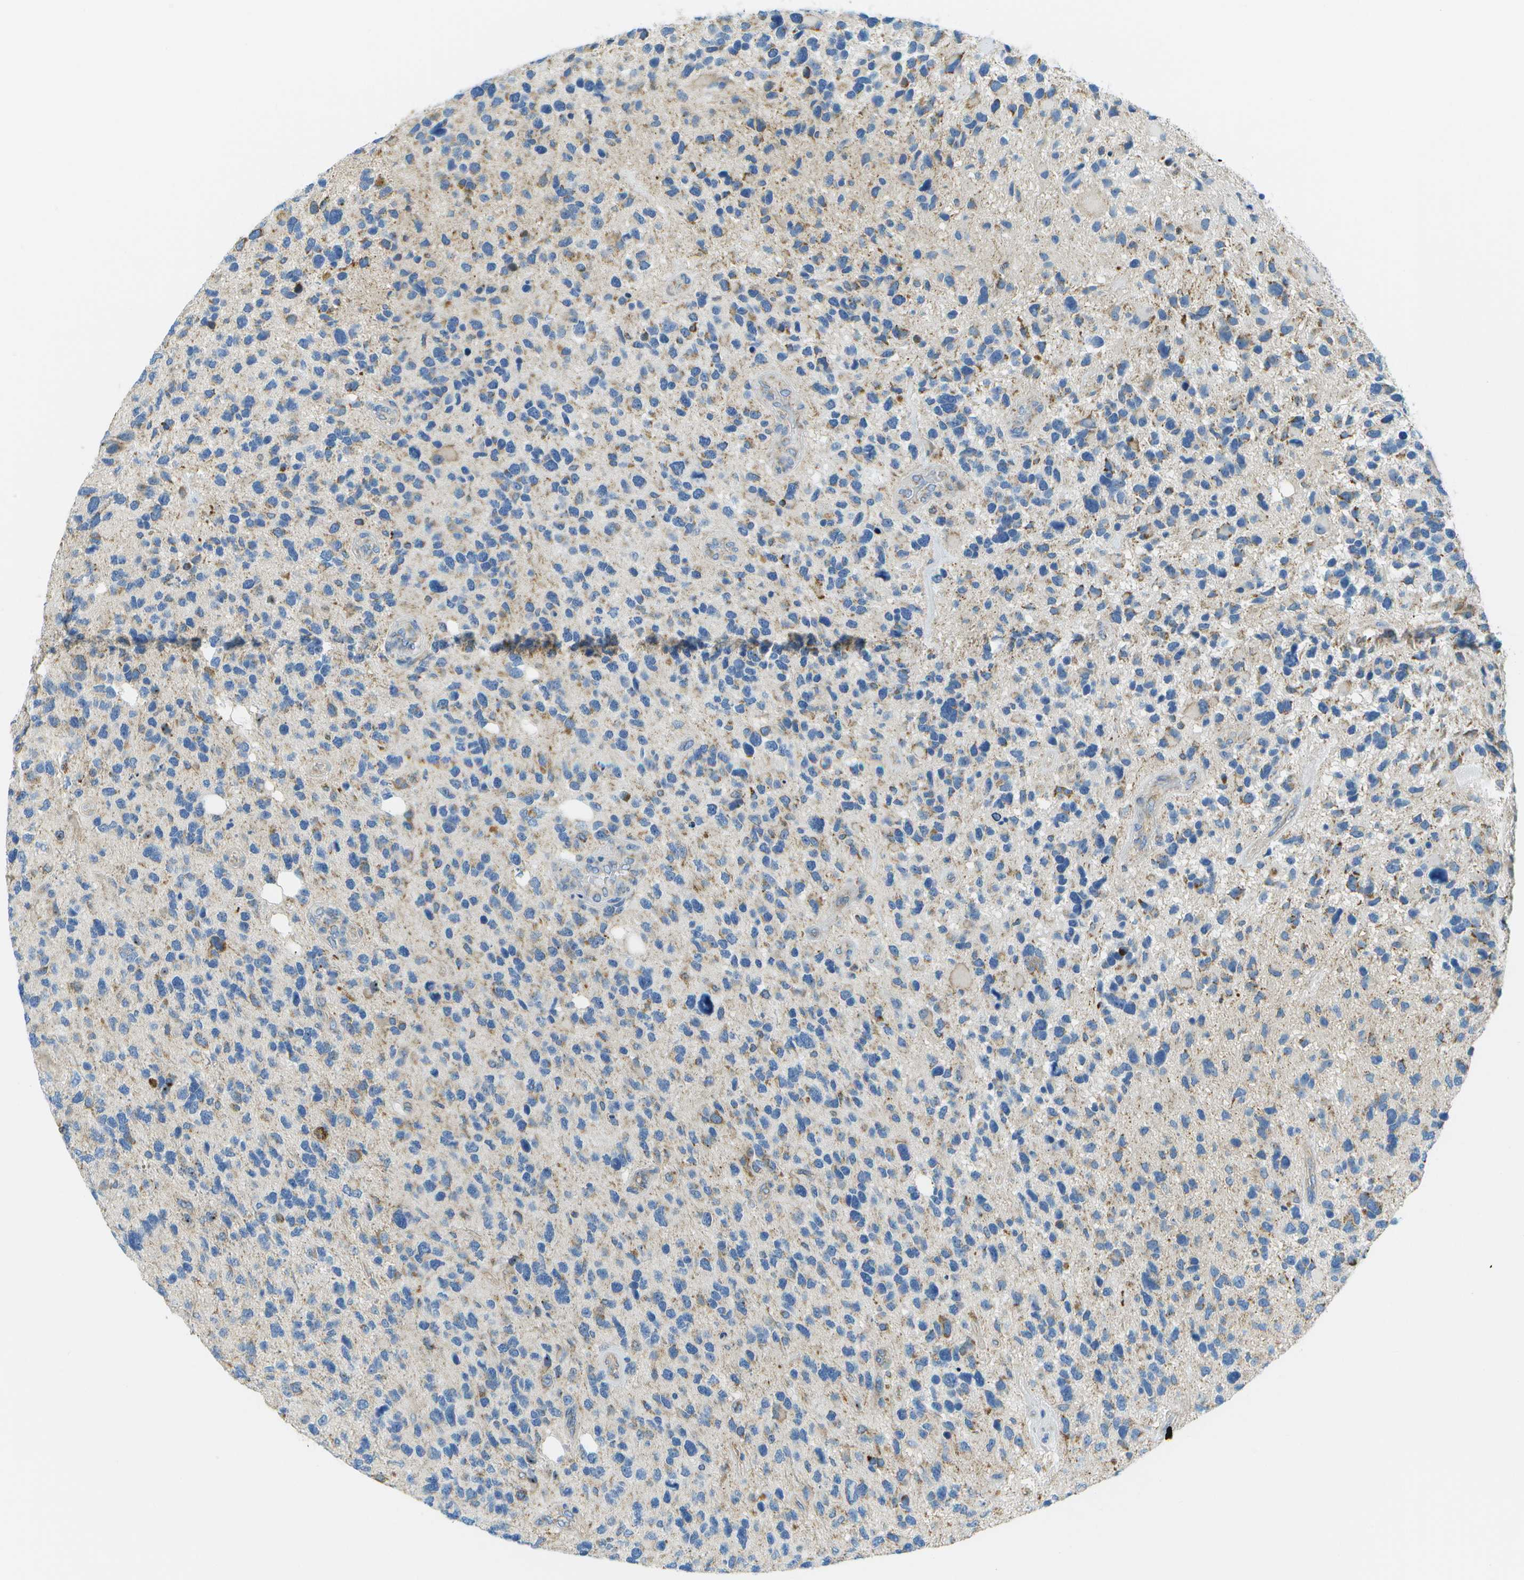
{"staining": {"intensity": "weak", "quantity": "<25%", "location": "cytoplasmic/membranous"}, "tissue": "glioma", "cell_type": "Tumor cells", "image_type": "cancer", "snomed": [{"axis": "morphology", "description": "Glioma, malignant, High grade"}, {"axis": "topography", "description": "Brain"}], "caption": "This histopathology image is of glioma stained with immunohistochemistry (IHC) to label a protein in brown with the nuclei are counter-stained blue. There is no expression in tumor cells.", "gene": "PTGIS", "patient": {"sex": "female", "age": 58}}